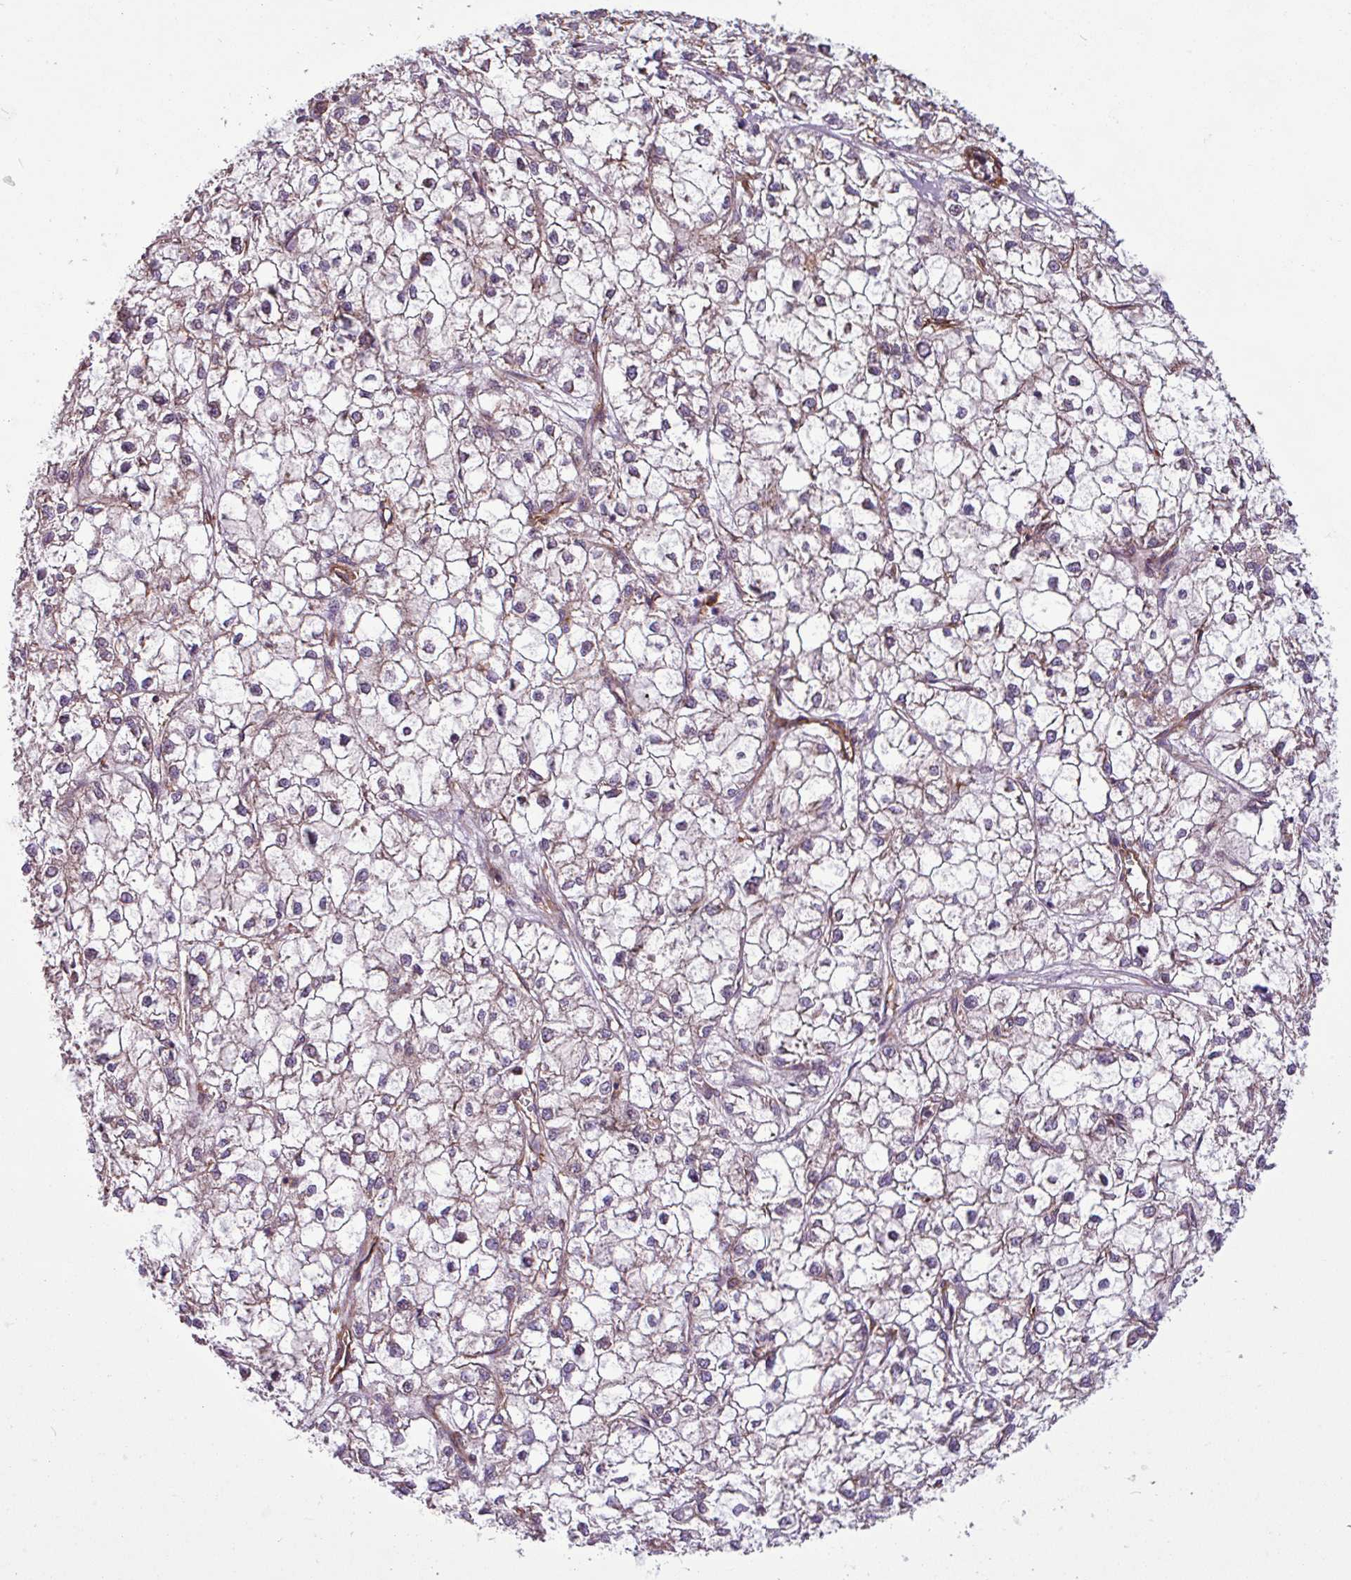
{"staining": {"intensity": "negative", "quantity": "none", "location": "none"}, "tissue": "liver cancer", "cell_type": "Tumor cells", "image_type": "cancer", "snomed": [{"axis": "morphology", "description": "Carcinoma, Hepatocellular, NOS"}, {"axis": "topography", "description": "Liver"}], "caption": "A histopathology image of human liver cancer is negative for staining in tumor cells.", "gene": "PACSIN2", "patient": {"sex": "female", "age": 43}}